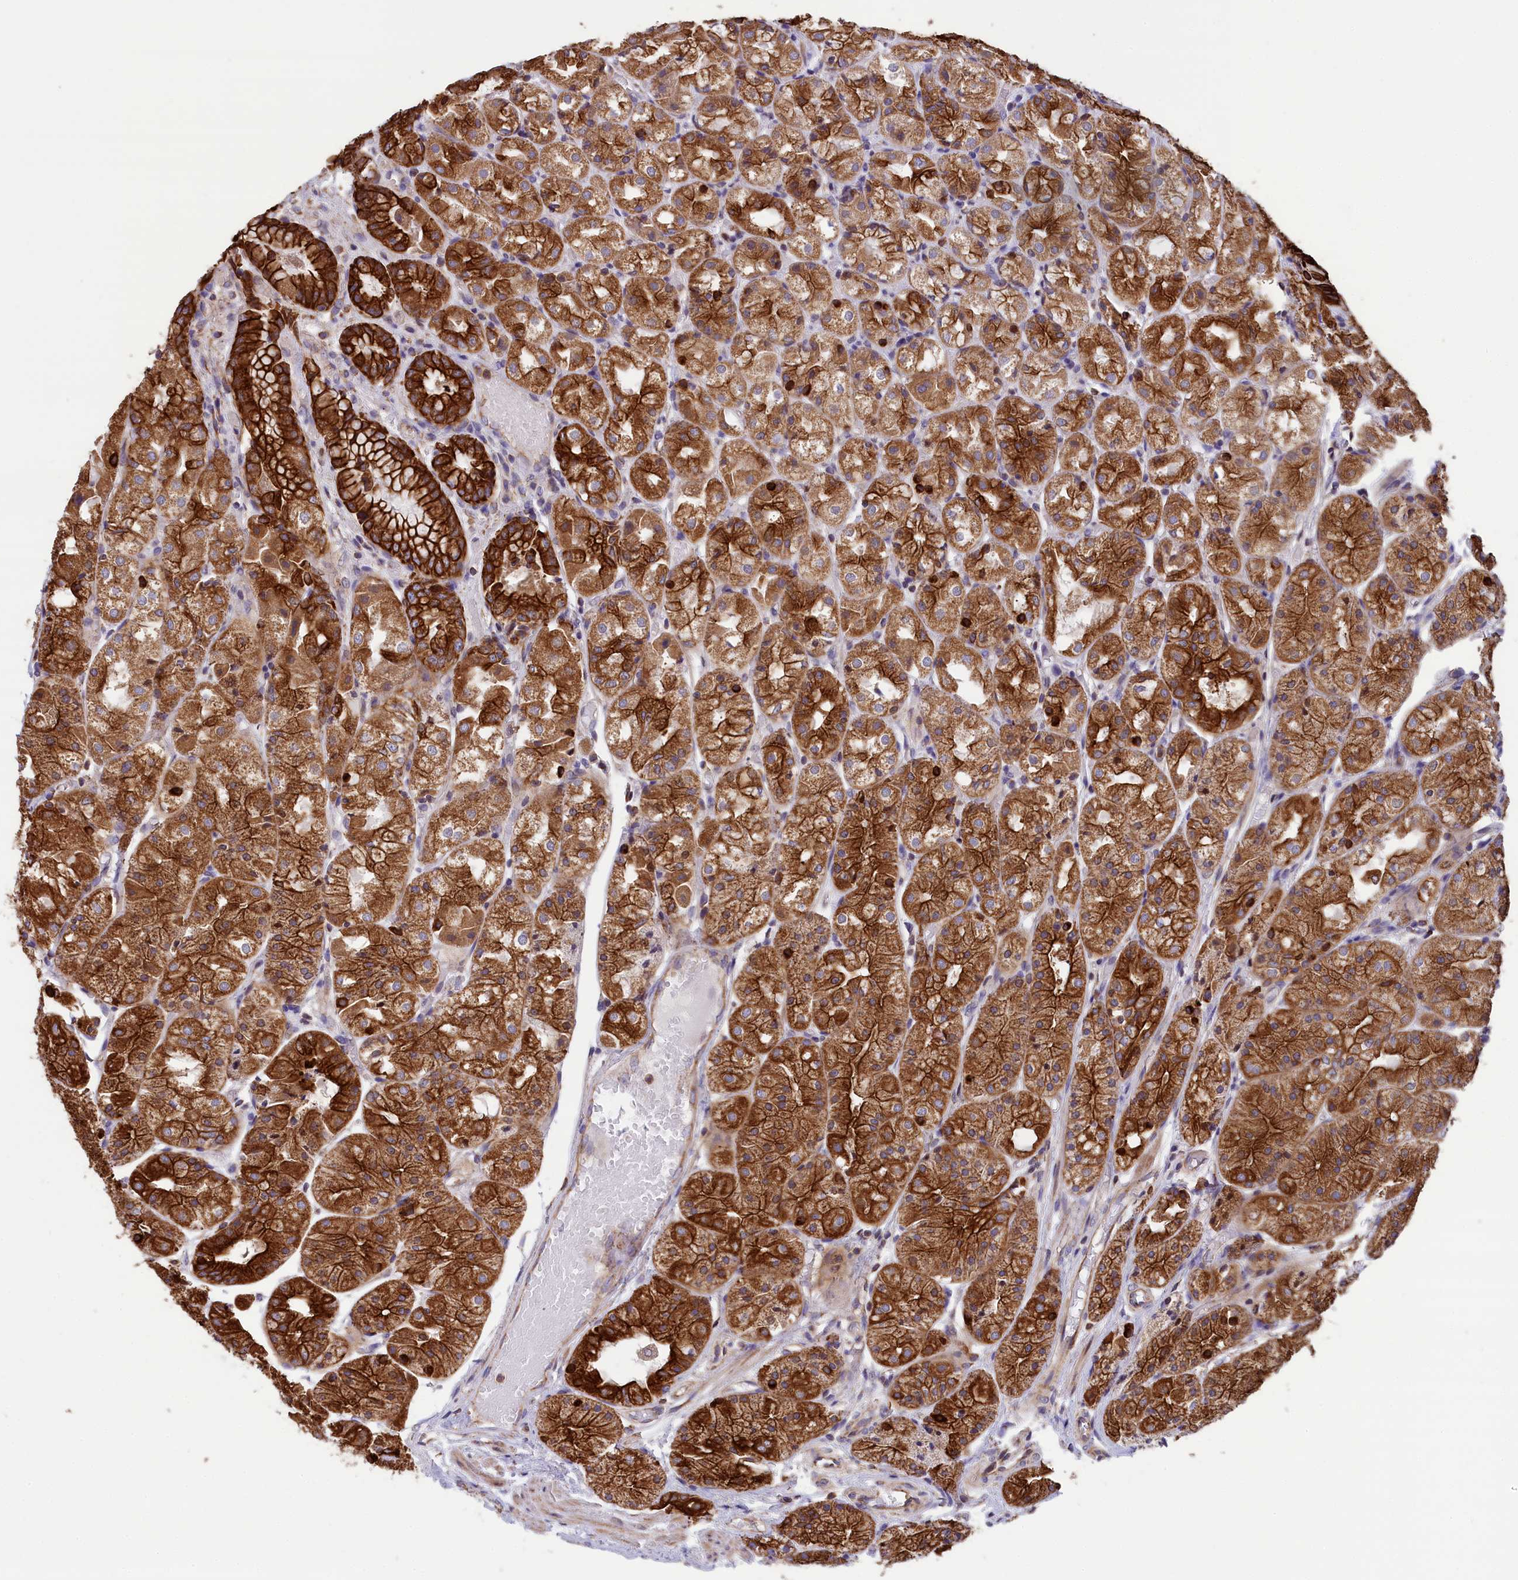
{"staining": {"intensity": "strong", "quantity": ">75%", "location": "cytoplasmic/membranous"}, "tissue": "stomach", "cell_type": "Glandular cells", "image_type": "normal", "snomed": [{"axis": "morphology", "description": "Normal tissue, NOS"}, {"axis": "topography", "description": "Stomach, upper"}], "caption": "This photomicrograph exhibits IHC staining of benign stomach, with high strong cytoplasmic/membranous positivity in about >75% of glandular cells.", "gene": "GATB", "patient": {"sex": "male", "age": 72}}